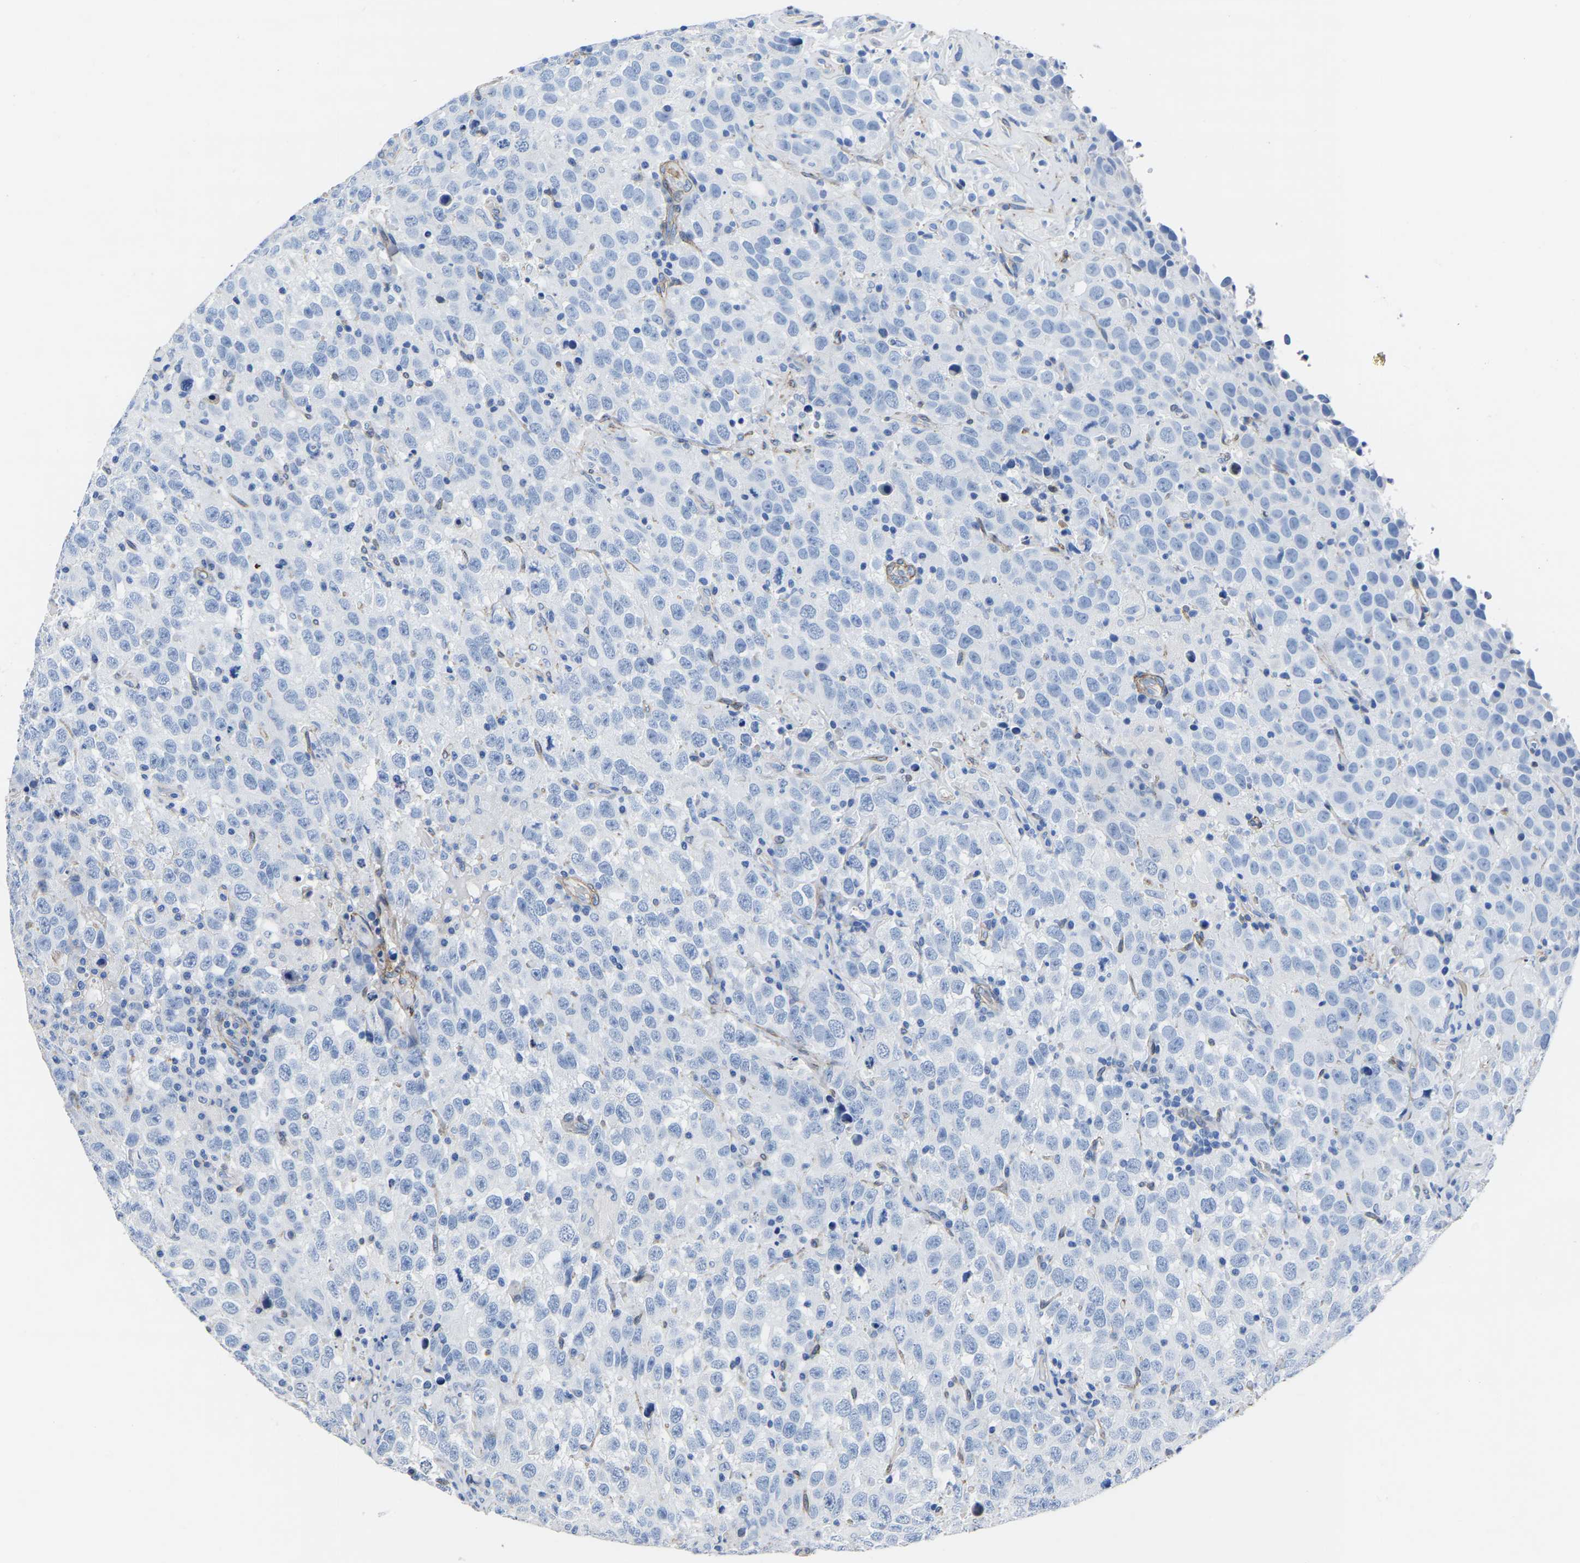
{"staining": {"intensity": "negative", "quantity": "none", "location": "none"}, "tissue": "testis cancer", "cell_type": "Tumor cells", "image_type": "cancer", "snomed": [{"axis": "morphology", "description": "Seminoma, NOS"}, {"axis": "topography", "description": "Testis"}], "caption": "Immunohistochemistry (IHC) of human testis cancer (seminoma) reveals no expression in tumor cells. (Stains: DAB immunohistochemistry (IHC) with hematoxylin counter stain, Microscopy: brightfield microscopy at high magnification).", "gene": "SLC45A3", "patient": {"sex": "male", "age": 41}}